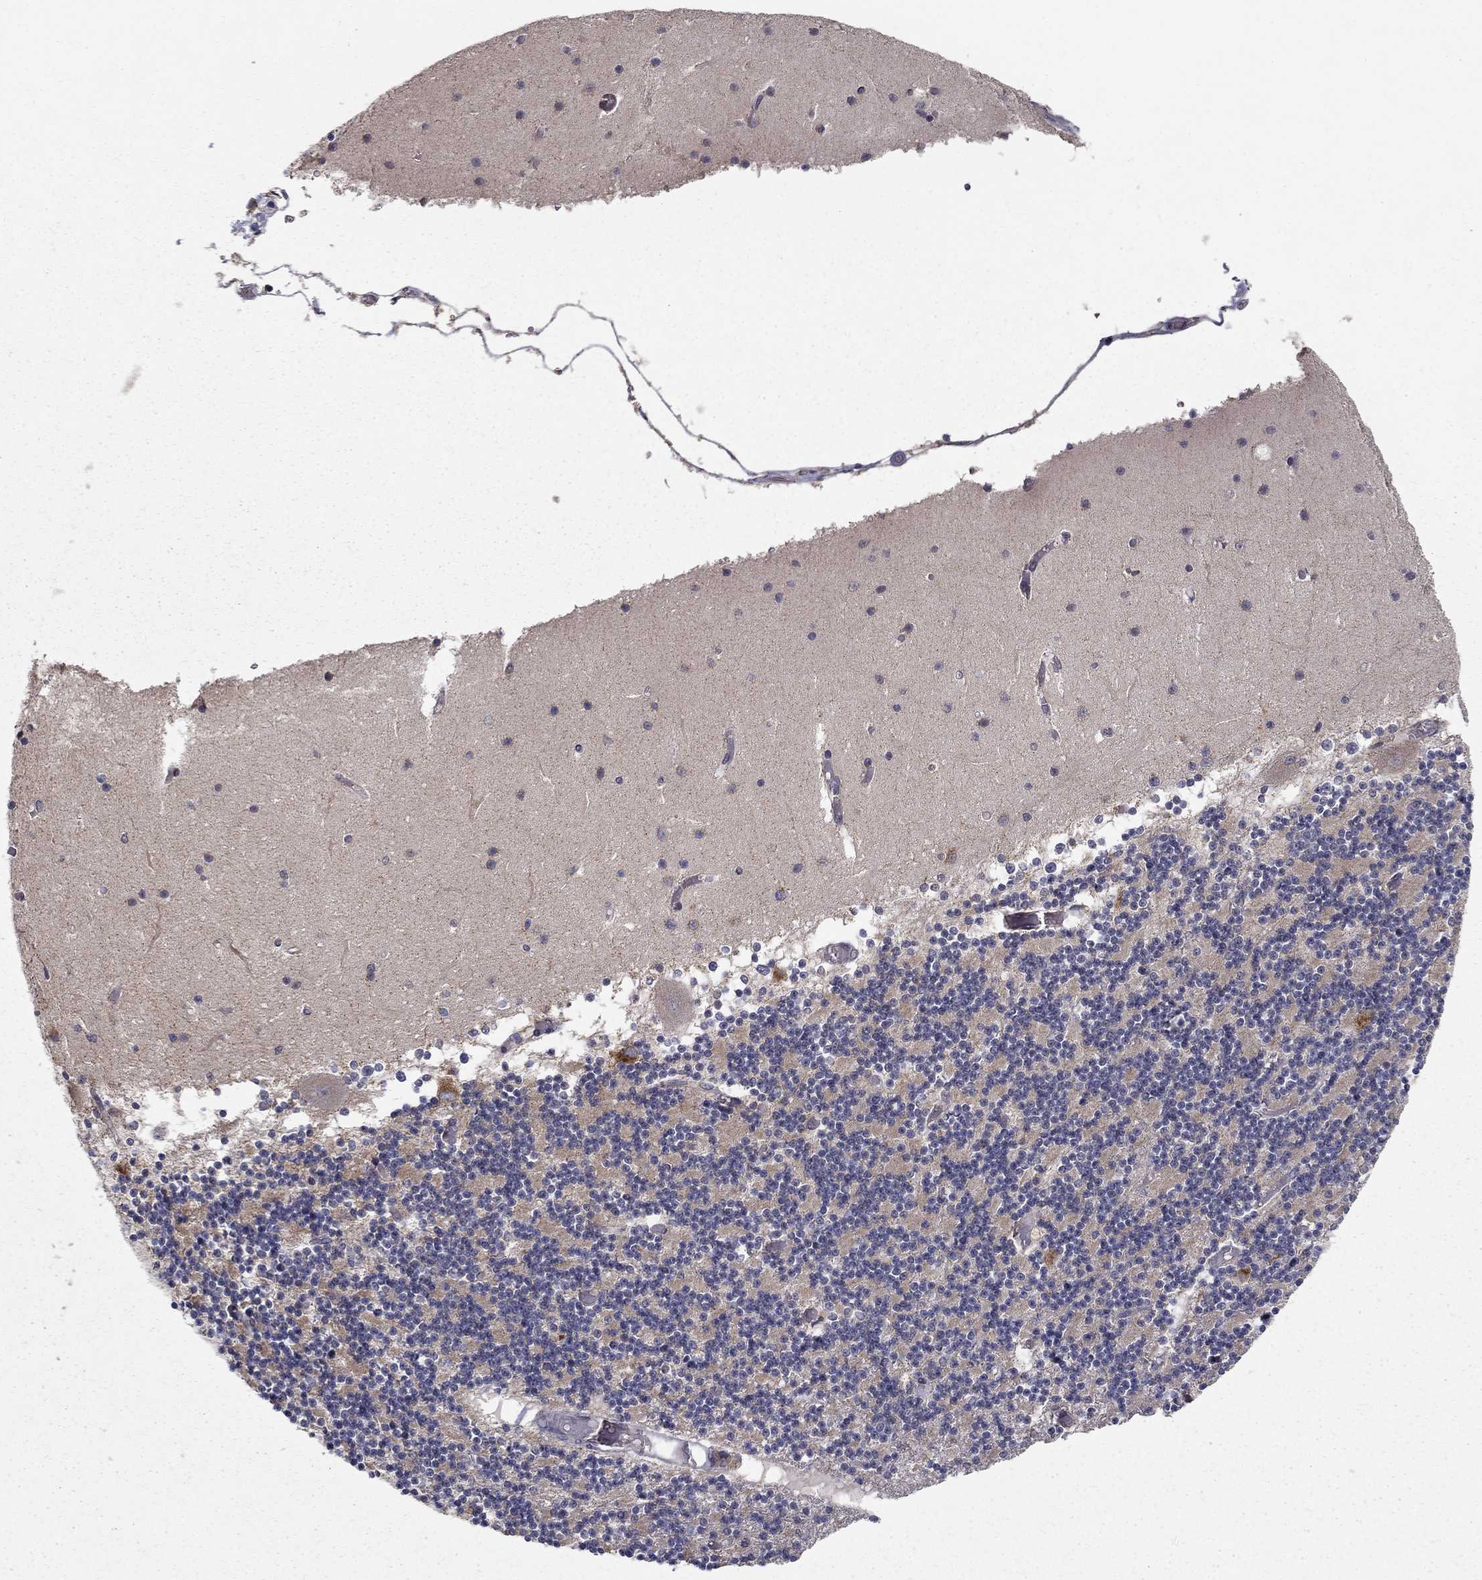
{"staining": {"intensity": "moderate", "quantity": "<25%", "location": "cytoplasmic/membranous"}, "tissue": "cerebellum", "cell_type": "Cells in granular layer", "image_type": "normal", "snomed": [{"axis": "morphology", "description": "Normal tissue, NOS"}, {"axis": "topography", "description": "Cerebellum"}], "caption": "A brown stain shows moderate cytoplasmic/membranous positivity of a protein in cells in granular layer of benign human cerebellum.", "gene": "SLC2A13", "patient": {"sex": "female", "age": 28}}